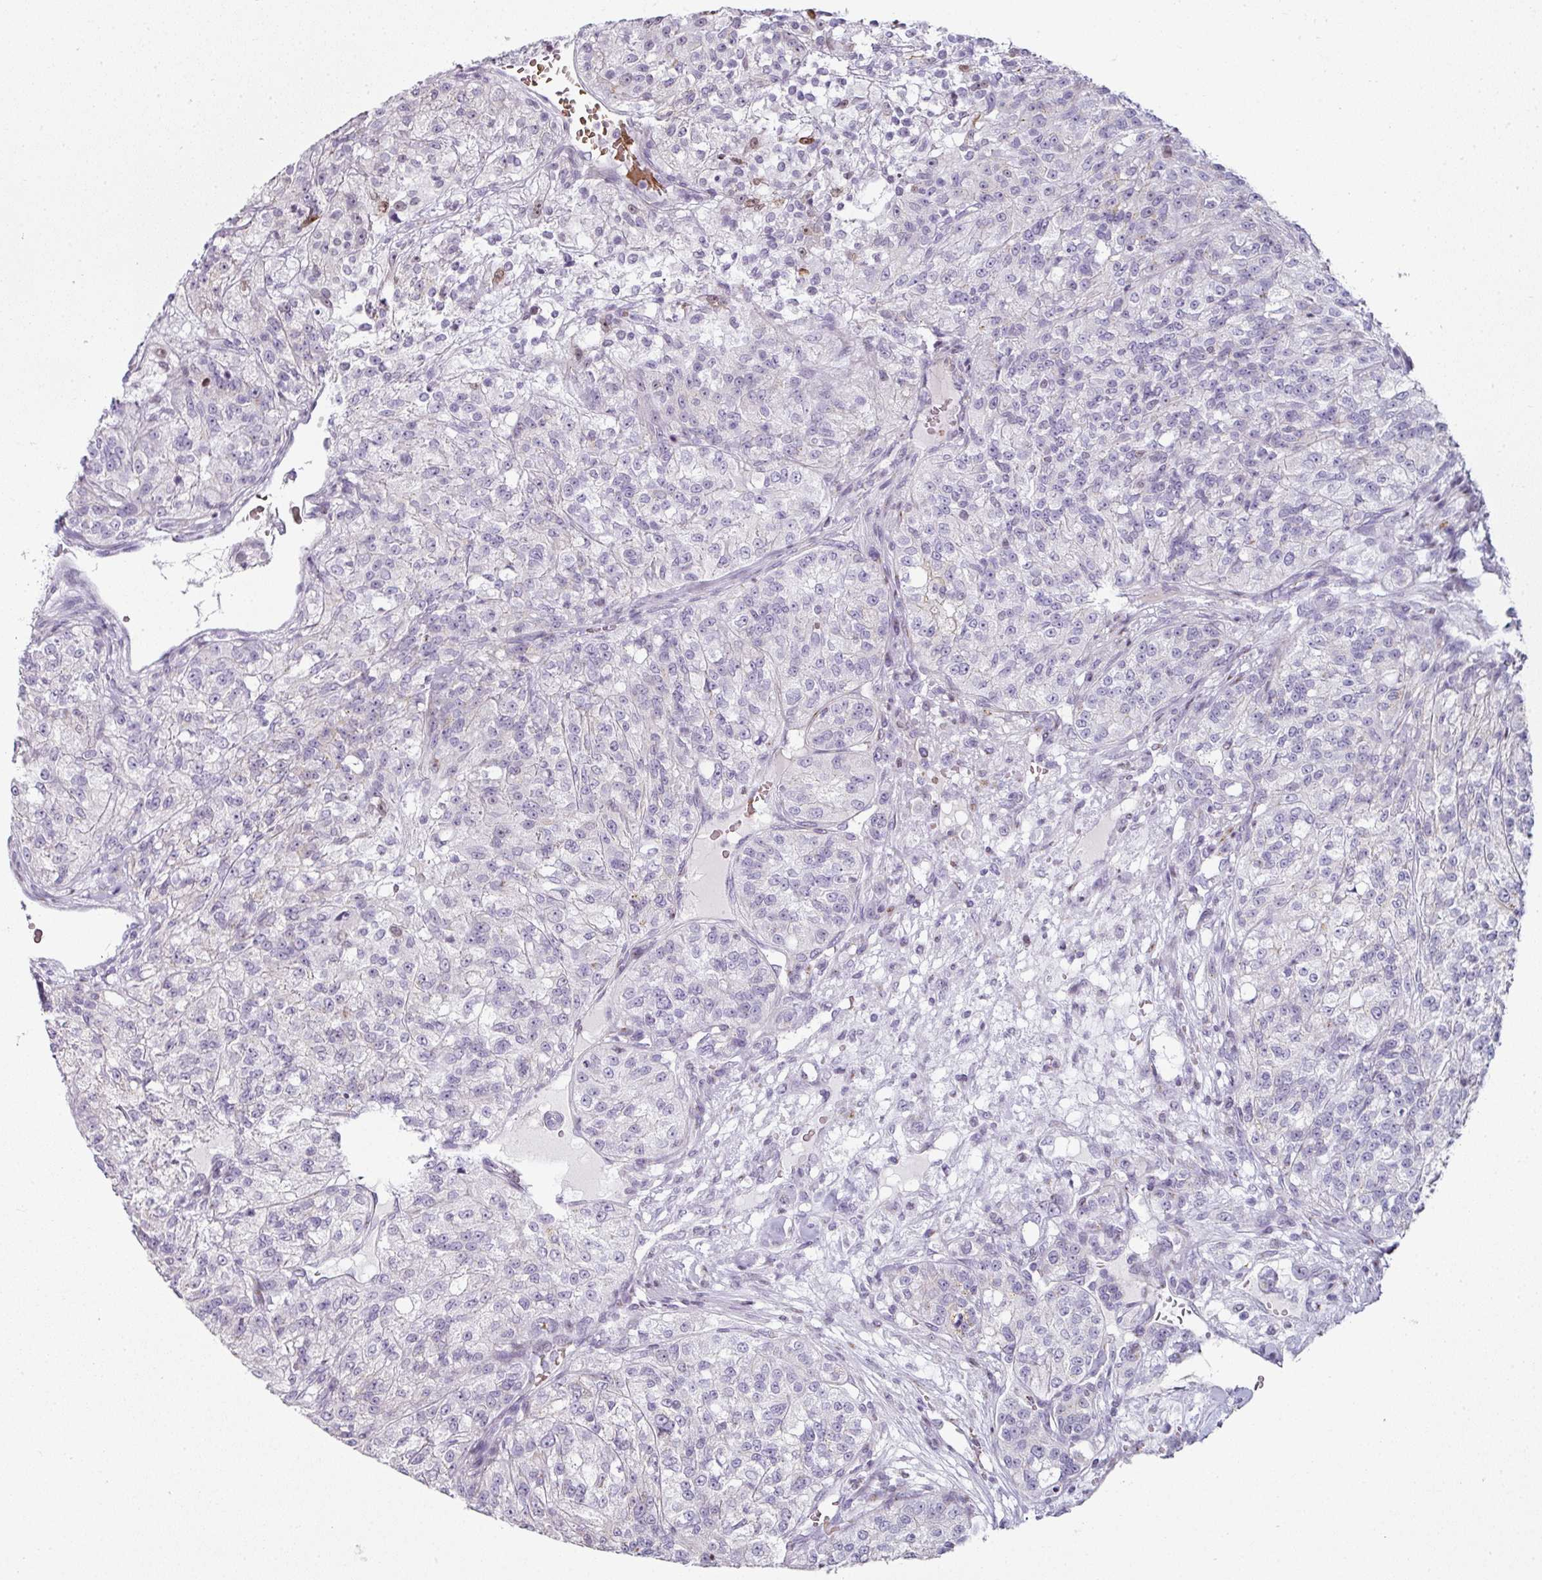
{"staining": {"intensity": "negative", "quantity": "none", "location": "none"}, "tissue": "renal cancer", "cell_type": "Tumor cells", "image_type": "cancer", "snomed": [{"axis": "morphology", "description": "Adenocarcinoma, NOS"}, {"axis": "topography", "description": "Kidney"}], "caption": "Immunohistochemistry of human renal adenocarcinoma exhibits no positivity in tumor cells.", "gene": "SYT8", "patient": {"sex": "female", "age": 63}}